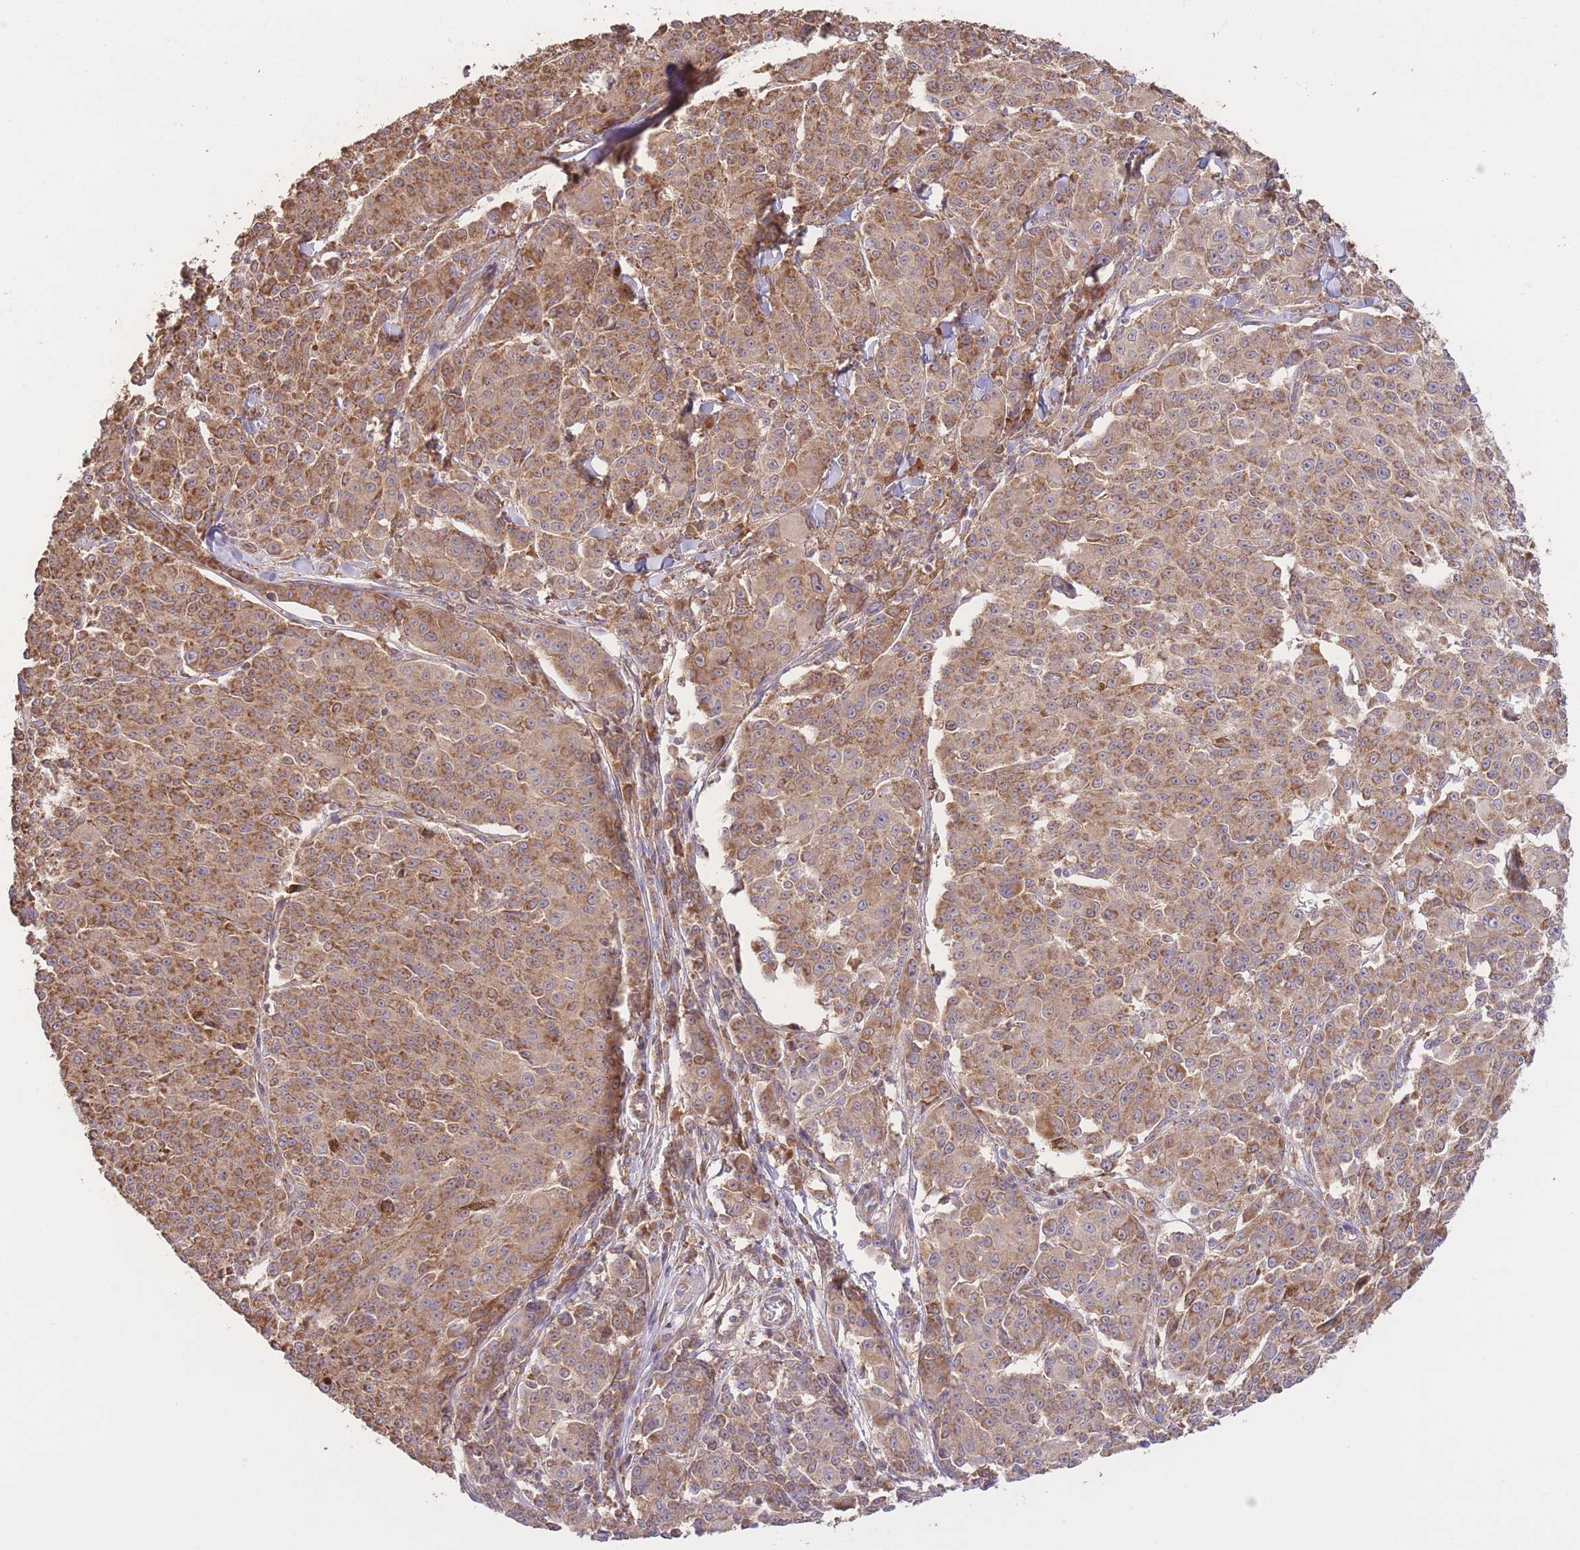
{"staining": {"intensity": "moderate", "quantity": ">75%", "location": "cytoplasmic/membranous"}, "tissue": "melanoma", "cell_type": "Tumor cells", "image_type": "cancer", "snomed": [{"axis": "morphology", "description": "Malignant melanoma, NOS"}, {"axis": "topography", "description": "Skin"}], "caption": "Protein expression analysis of melanoma demonstrates moderate cytoplasmic/membranous staining in about >75% of tumor cells.", "gene": "EEF1AKMT1", "patient": {"sex": "female", "age": 52}}